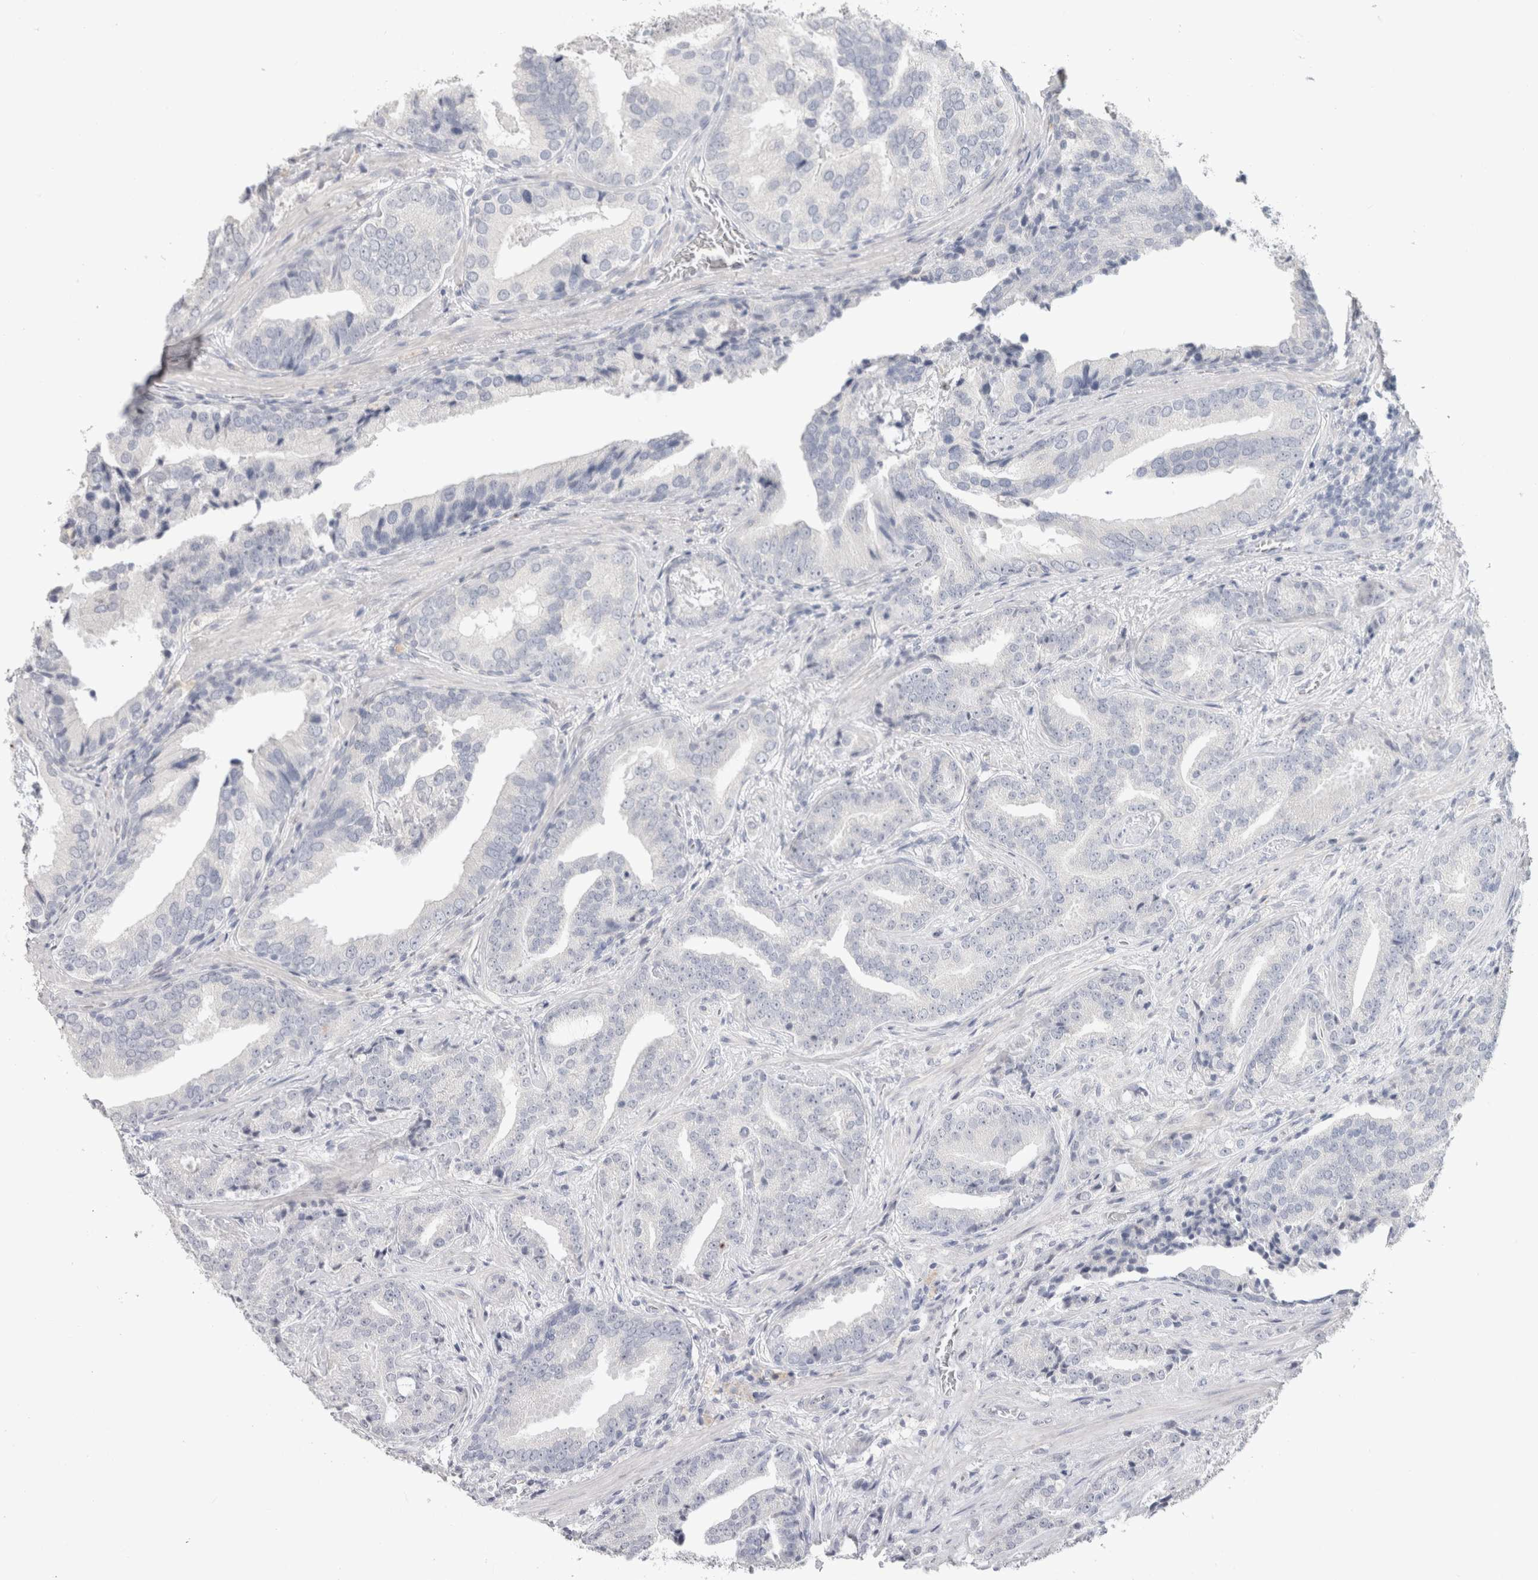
{"staining": {"intensity": "negative", "quantity": "none", "location": "none"}, "tissue": "prostate cancer", "cell_type": "Tumor cells", "image_type": "cancer", "snomed": [{"axis": "morphology", "description": "Adenocarcinoma, Low grade"}, {"axis": "topography", "description": "Prostate"}], "caption": "High magnification brightfield microscopy of prostate cancer (low-grade adenocarcinoma) stained with DAB (3,3'-diaminobenzidine) (brown) and counterstained with hematoxylin (blue): tumor cells show no significant expression.", "gene": "SLC6A1", "patient": {"sex": "male", "age": 67}}